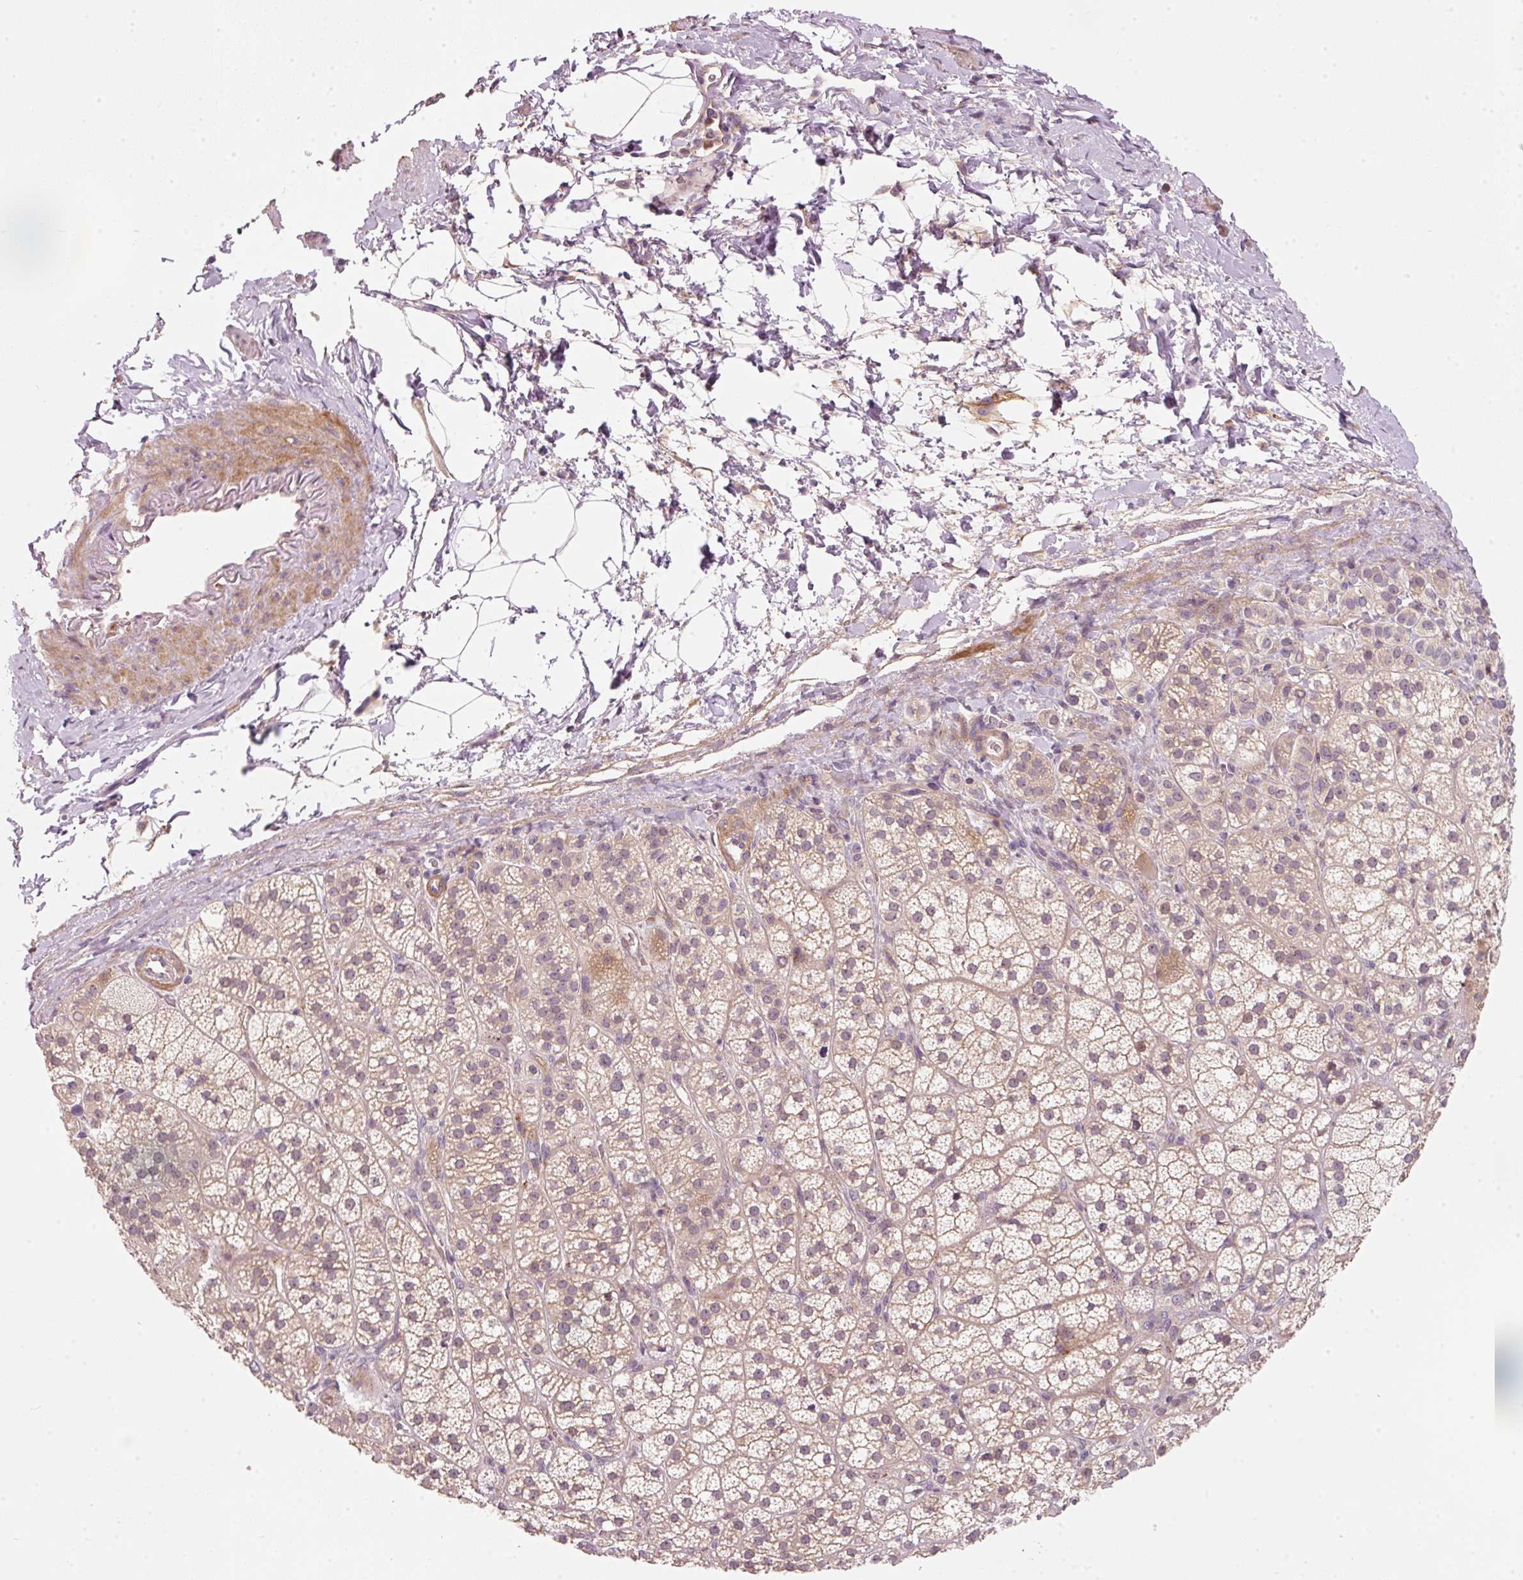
{"staining": {"intensity": "moderate", "quantity": ">75%", "location": "cytoplasmic/membranous"}, "tissue": "adrenal gland", "cell_type": "Glandular cells", "image_type": "normal", "snomed": [{"axis": "morphology", "description": "Normal tissue, NOS"}, {"axis": "topography", "description": "Adrenal gland"}], "caption": "A brown stain highlights moderate cytoplasmic/membranous positivity of a protein in glandular cells of unremarkable human adrenal gland.", "gene": "TIRAP", "patient": {"sex": "female", "age": 60}}